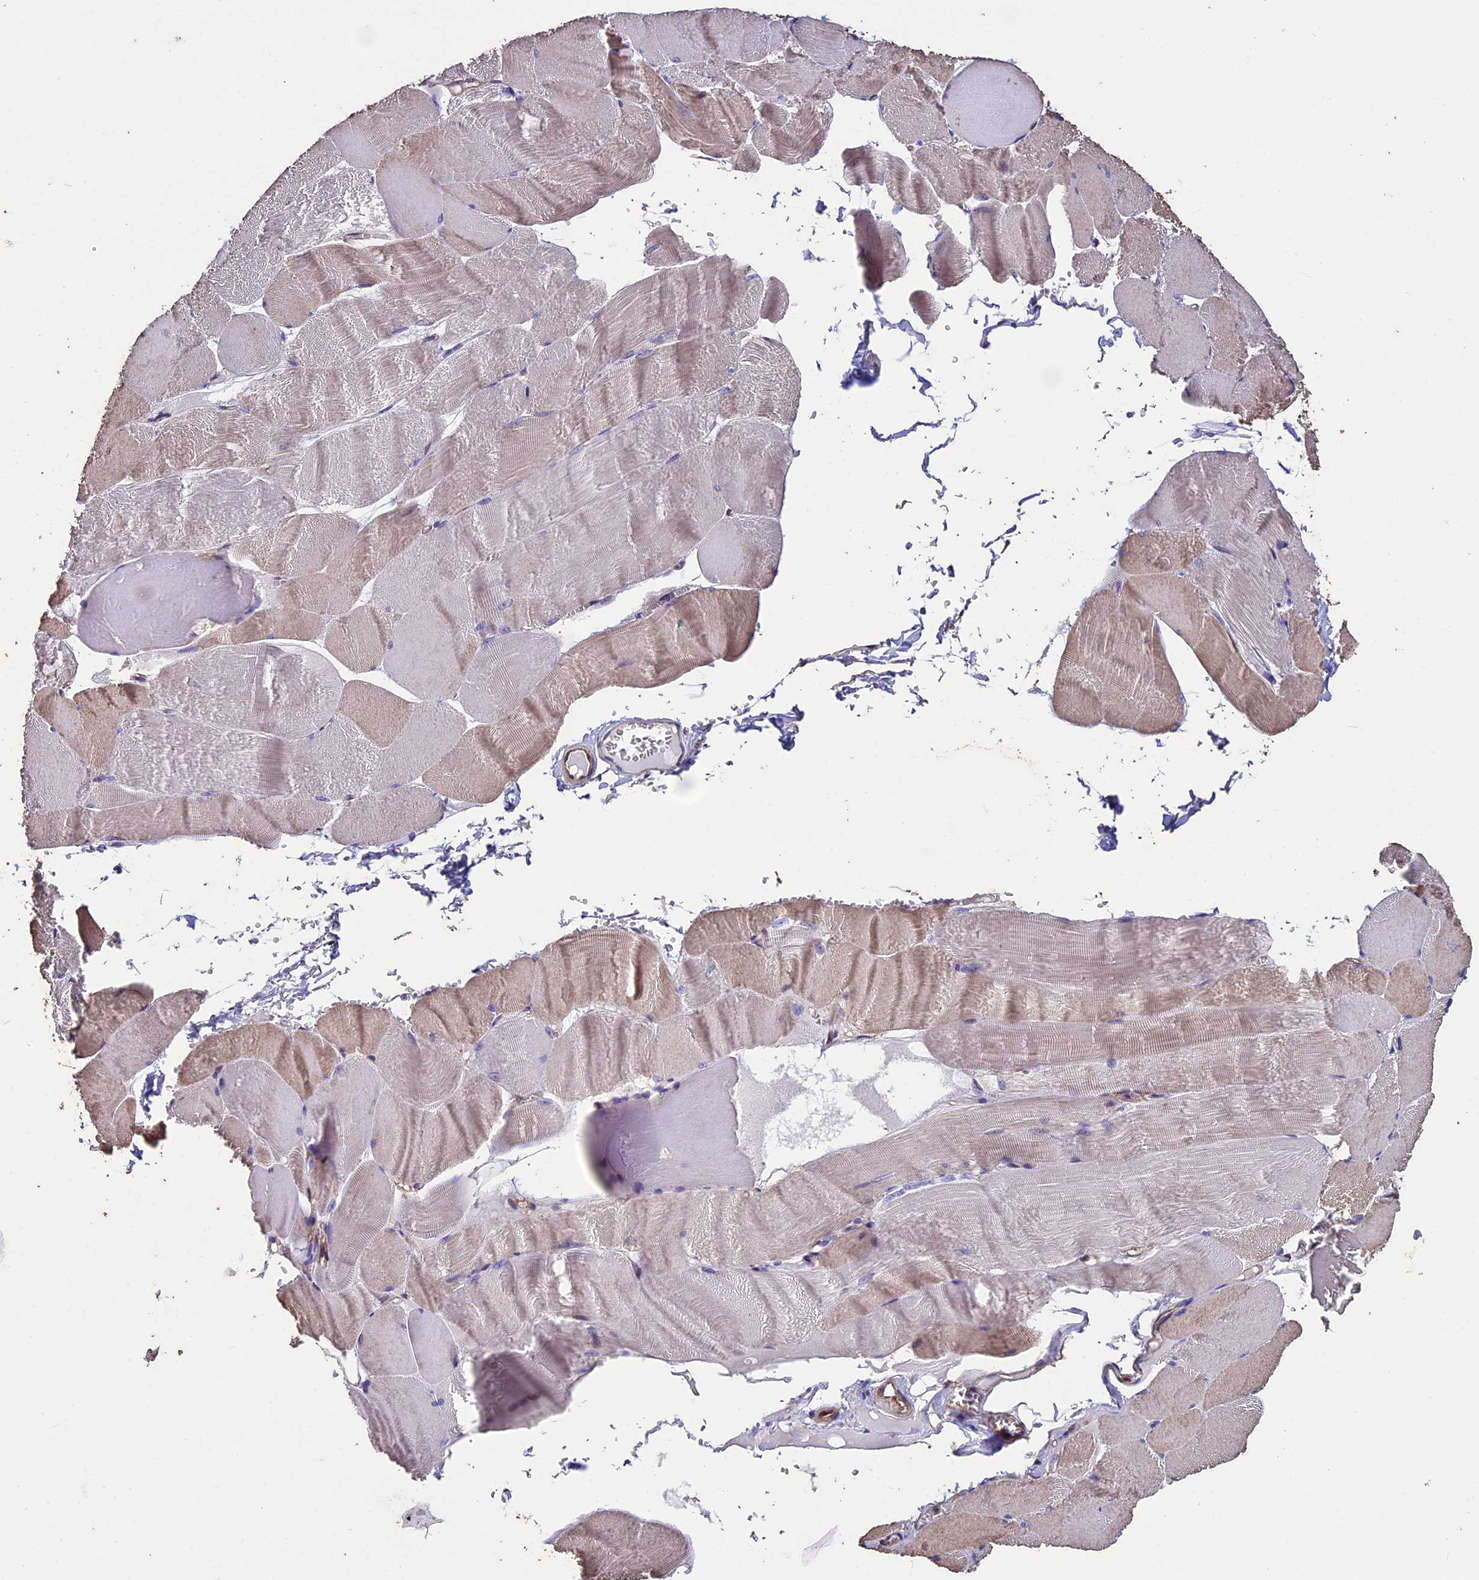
{"staining": {"intensity": "weak", "quantity": "25%-75%", "location": "cytoplasmic/membranous"}, "tissue": "skeletal muscle", "cell_type": "Myocytes", "image_type": "normal", "snomed": [{"axis": "morphology", "description": "Normal tissue, NOS"}, {"axis": "morphology", "description": "Basal cell carcinoma"}, {"axis": "topography", "description": "Skeletal muscle"}], "caption": "DAB (3,3'-diaminobenzidine) immunohistochemical staining of normal human skeletal muscle reveals weak cytoplasmic/membranous protein expression in approximately 25%-75% of myocytes. The protein of interest is stained brown, and the nuclei are stained in blue (DAB (3,3'-diaminobenzidine) IHC with brightfield microscopy, high magnification).", "gene": "USB1", "patient": {"sex": "female", "age": 64}}